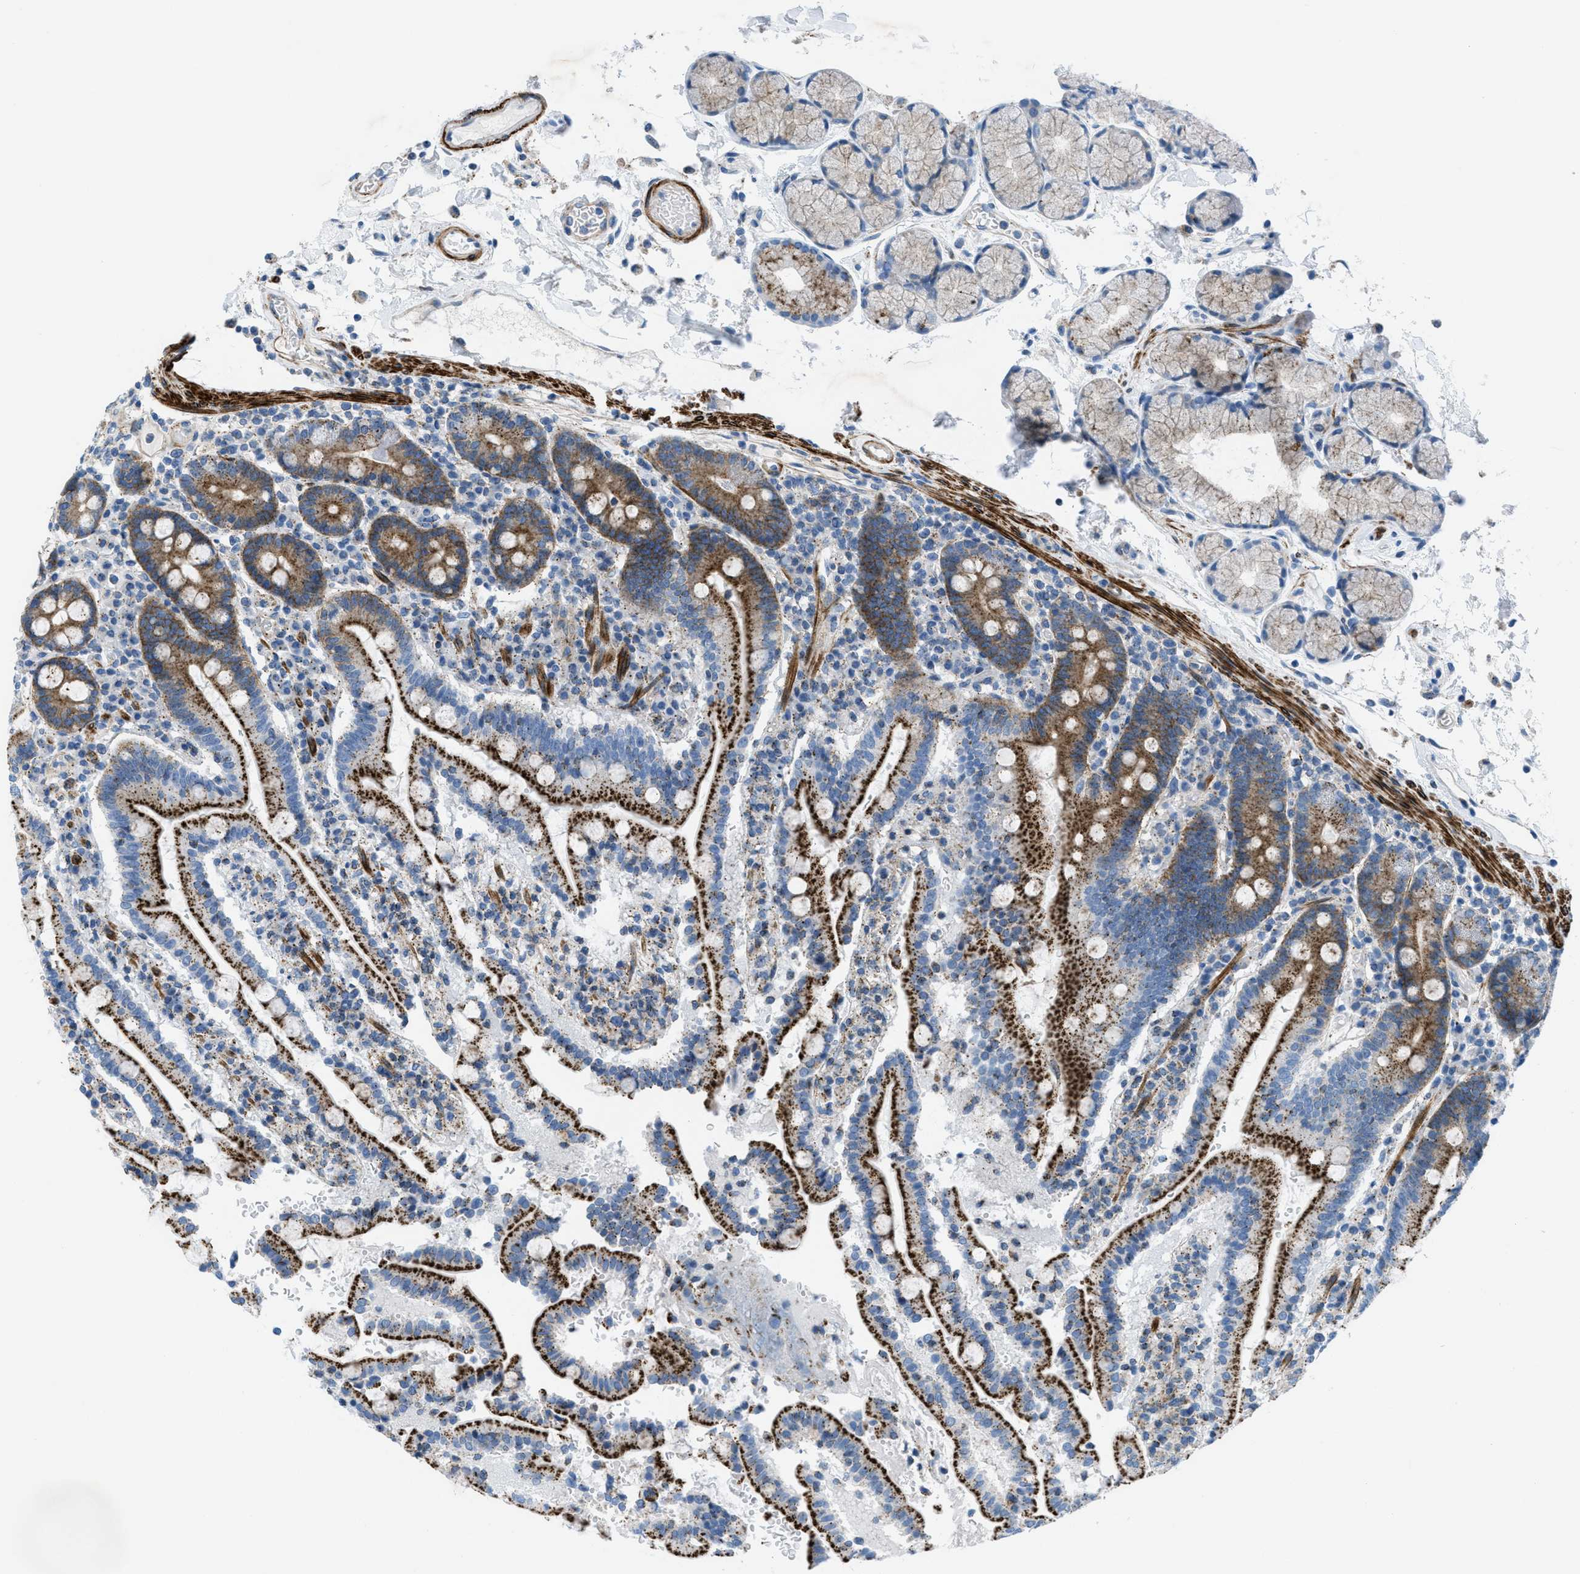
{"staining": {"intensity": "strong", "quantity": ">75%", "location": "cytoplasmic/membranous"}, "tissue": "duodenum", "cell_type": "Glandular cells", "image_type": "normal", "snomed": [{"axis": "morphology", "description": "Normal tissue, NOS"}, {"axis": "topography", "description": "Small intestine, NOS"}], "caption": "Immunohistochemistry (IHC) (DAB) staining of unremarkable duodenum displays strong cytoplasmic/membranous protein positivity in about >75% of glandular cells.", "gene": "MFSD13A", "patient": {"sex": "female", "age": 71}}